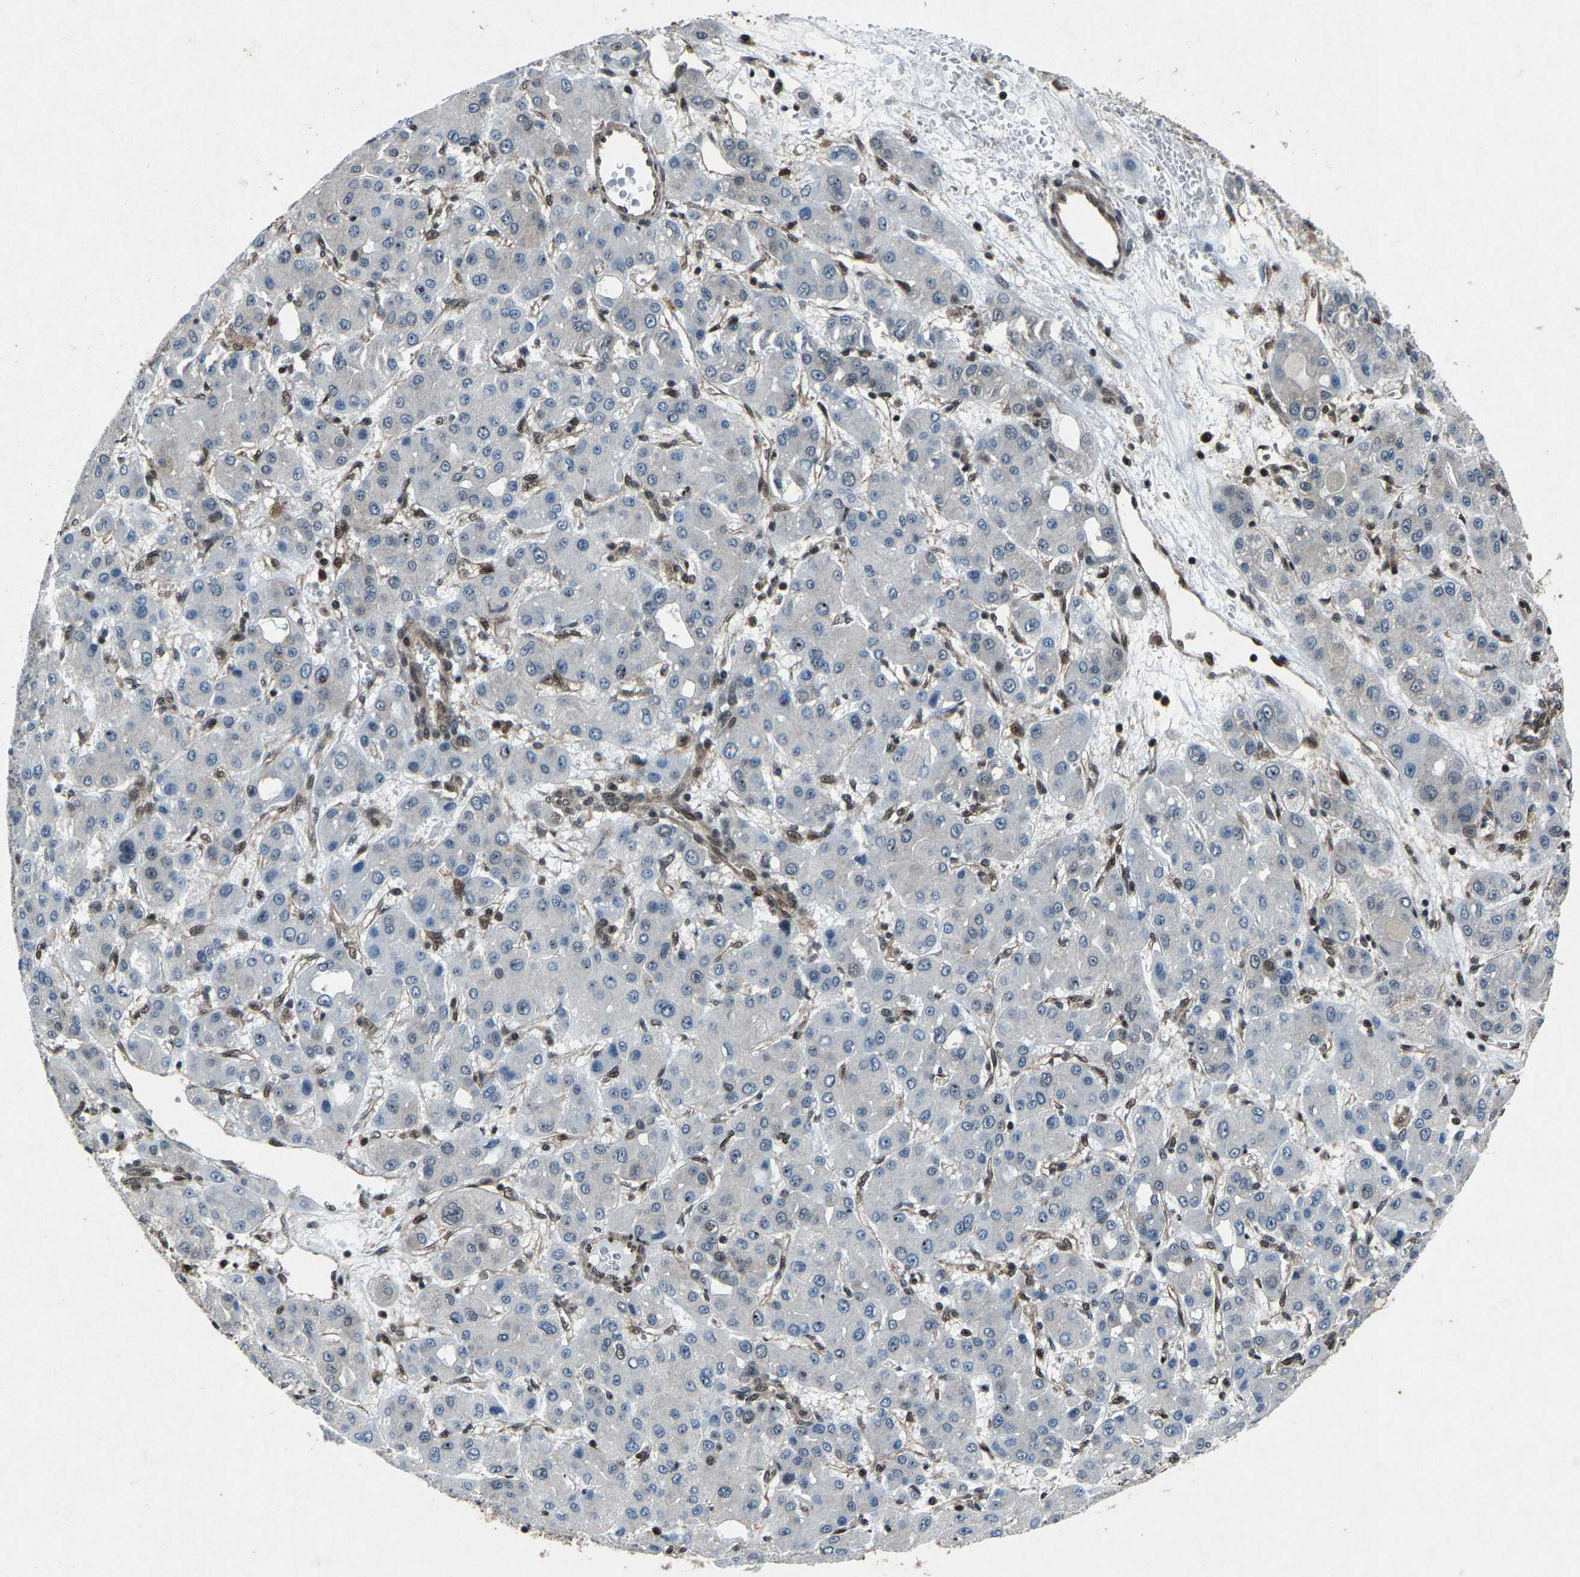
{"staining": {"intensity": "negative", "quantity": "none", "location": "none"}, "tissue": "liver cancer", "cell_type": "Tumor cells", "image_type": "cancer", "snomed": [{"axis": "morphology", "description": "Carcinoma, Hepatocellular, NOS"}, {"axis": "topography", "description": "Liver"}], "caption": "A photomicrograph of liver cancer (hepatocellular carcinoma) stained for a protein exhibits no brown staining in tumor cells.", "gene": "ATXN3", "patient": {"sex": "male", "age": 55}}